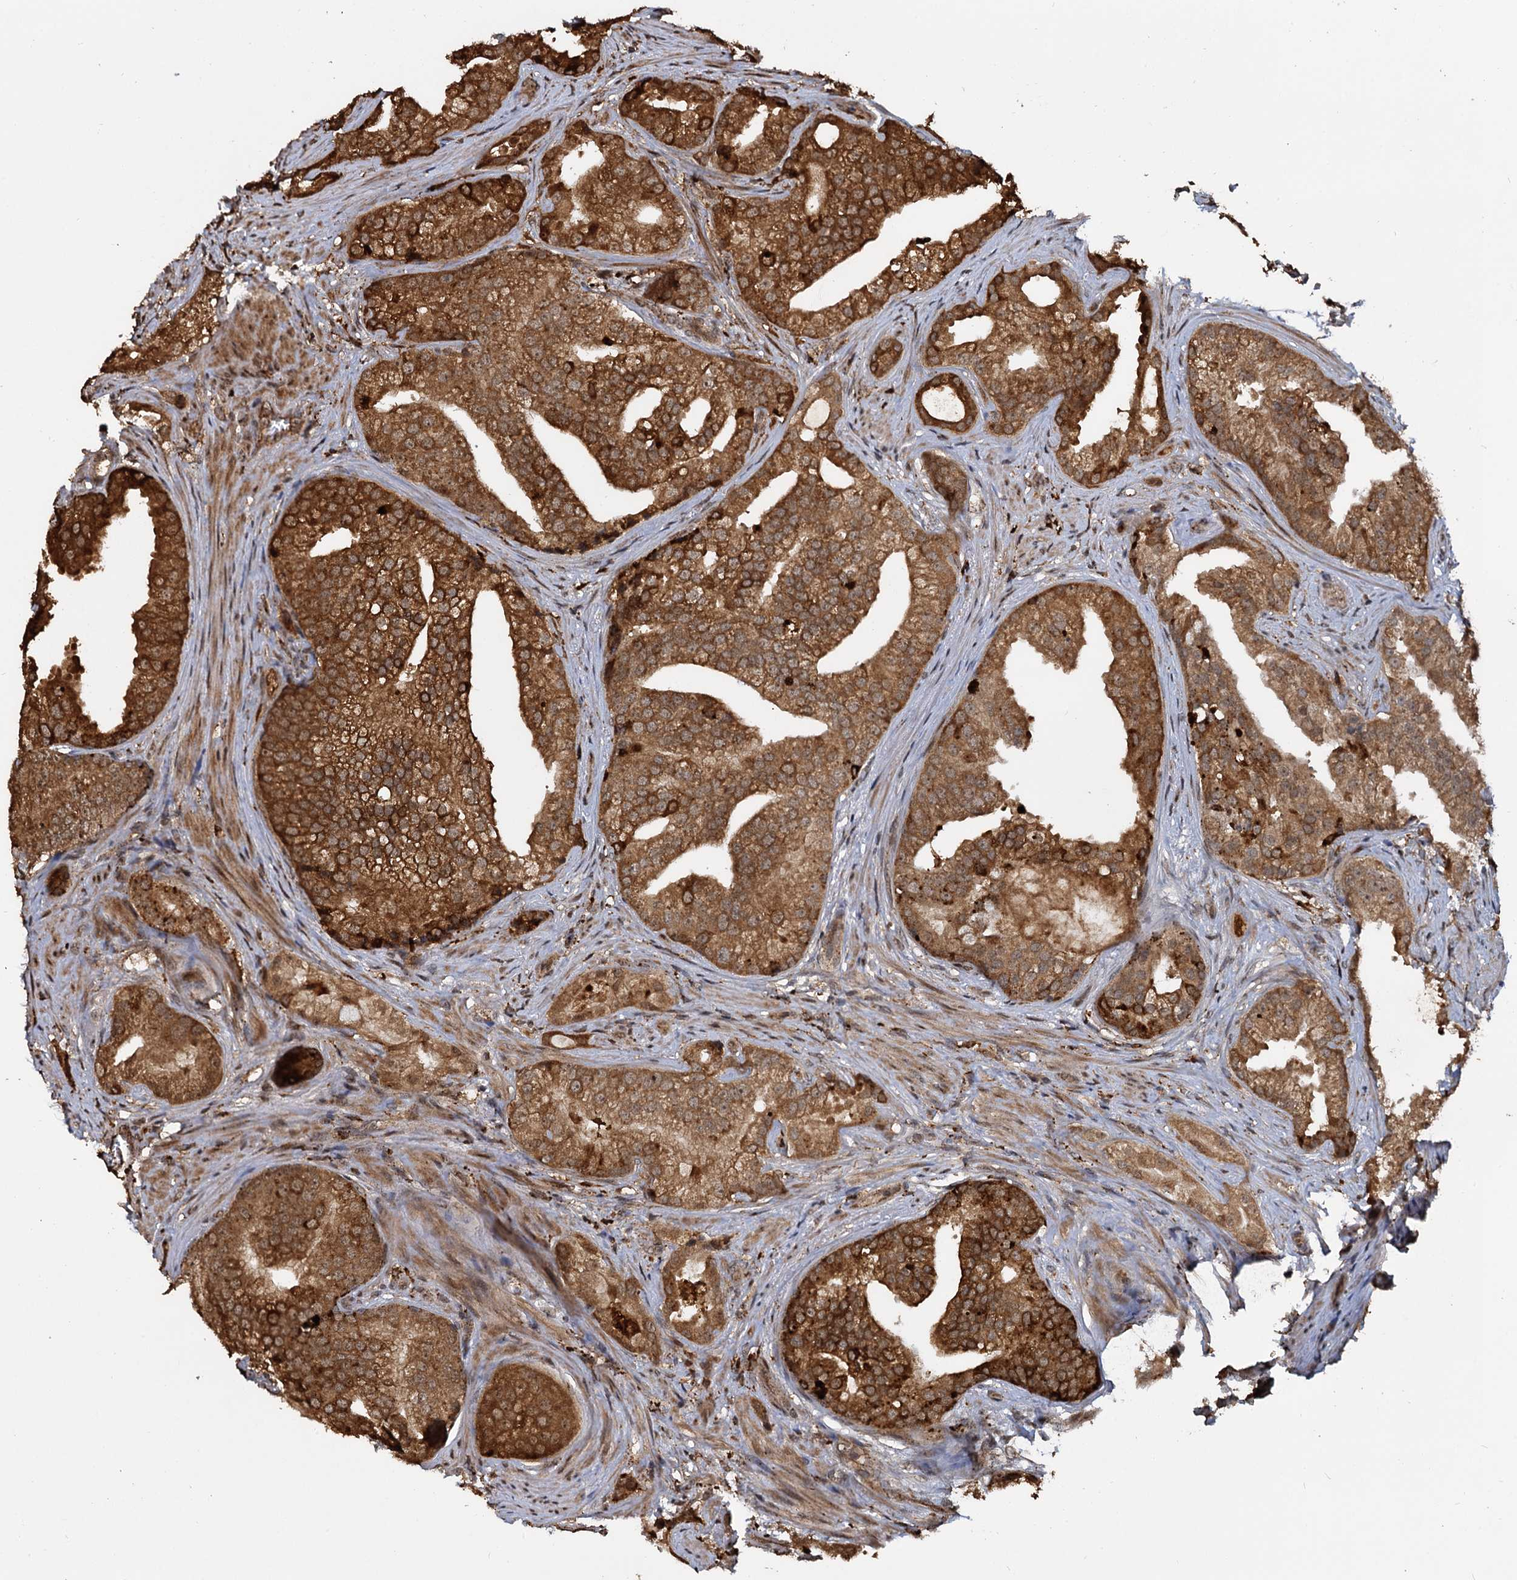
{"staining": {"intensity": "strong", "quantity": ">75%", "location": "cytoplasmic/membranous"}, "tissue": "prostate cancer", "cell_type": "Tumor cells", "image_type": "cancer", "snomed": [{"axis": "morphology", "description": "Adenocarcinoma, Low grade"}, {"axis": "topography", "description": "Prostate"}], "caption": "Prostate cancer (low-grade adenocarcinoma) stained with a protein marker demonstrates strong staining in tumor cells.", "gene": "CEP192", "patient": {"sex": "male", "age": 71}}